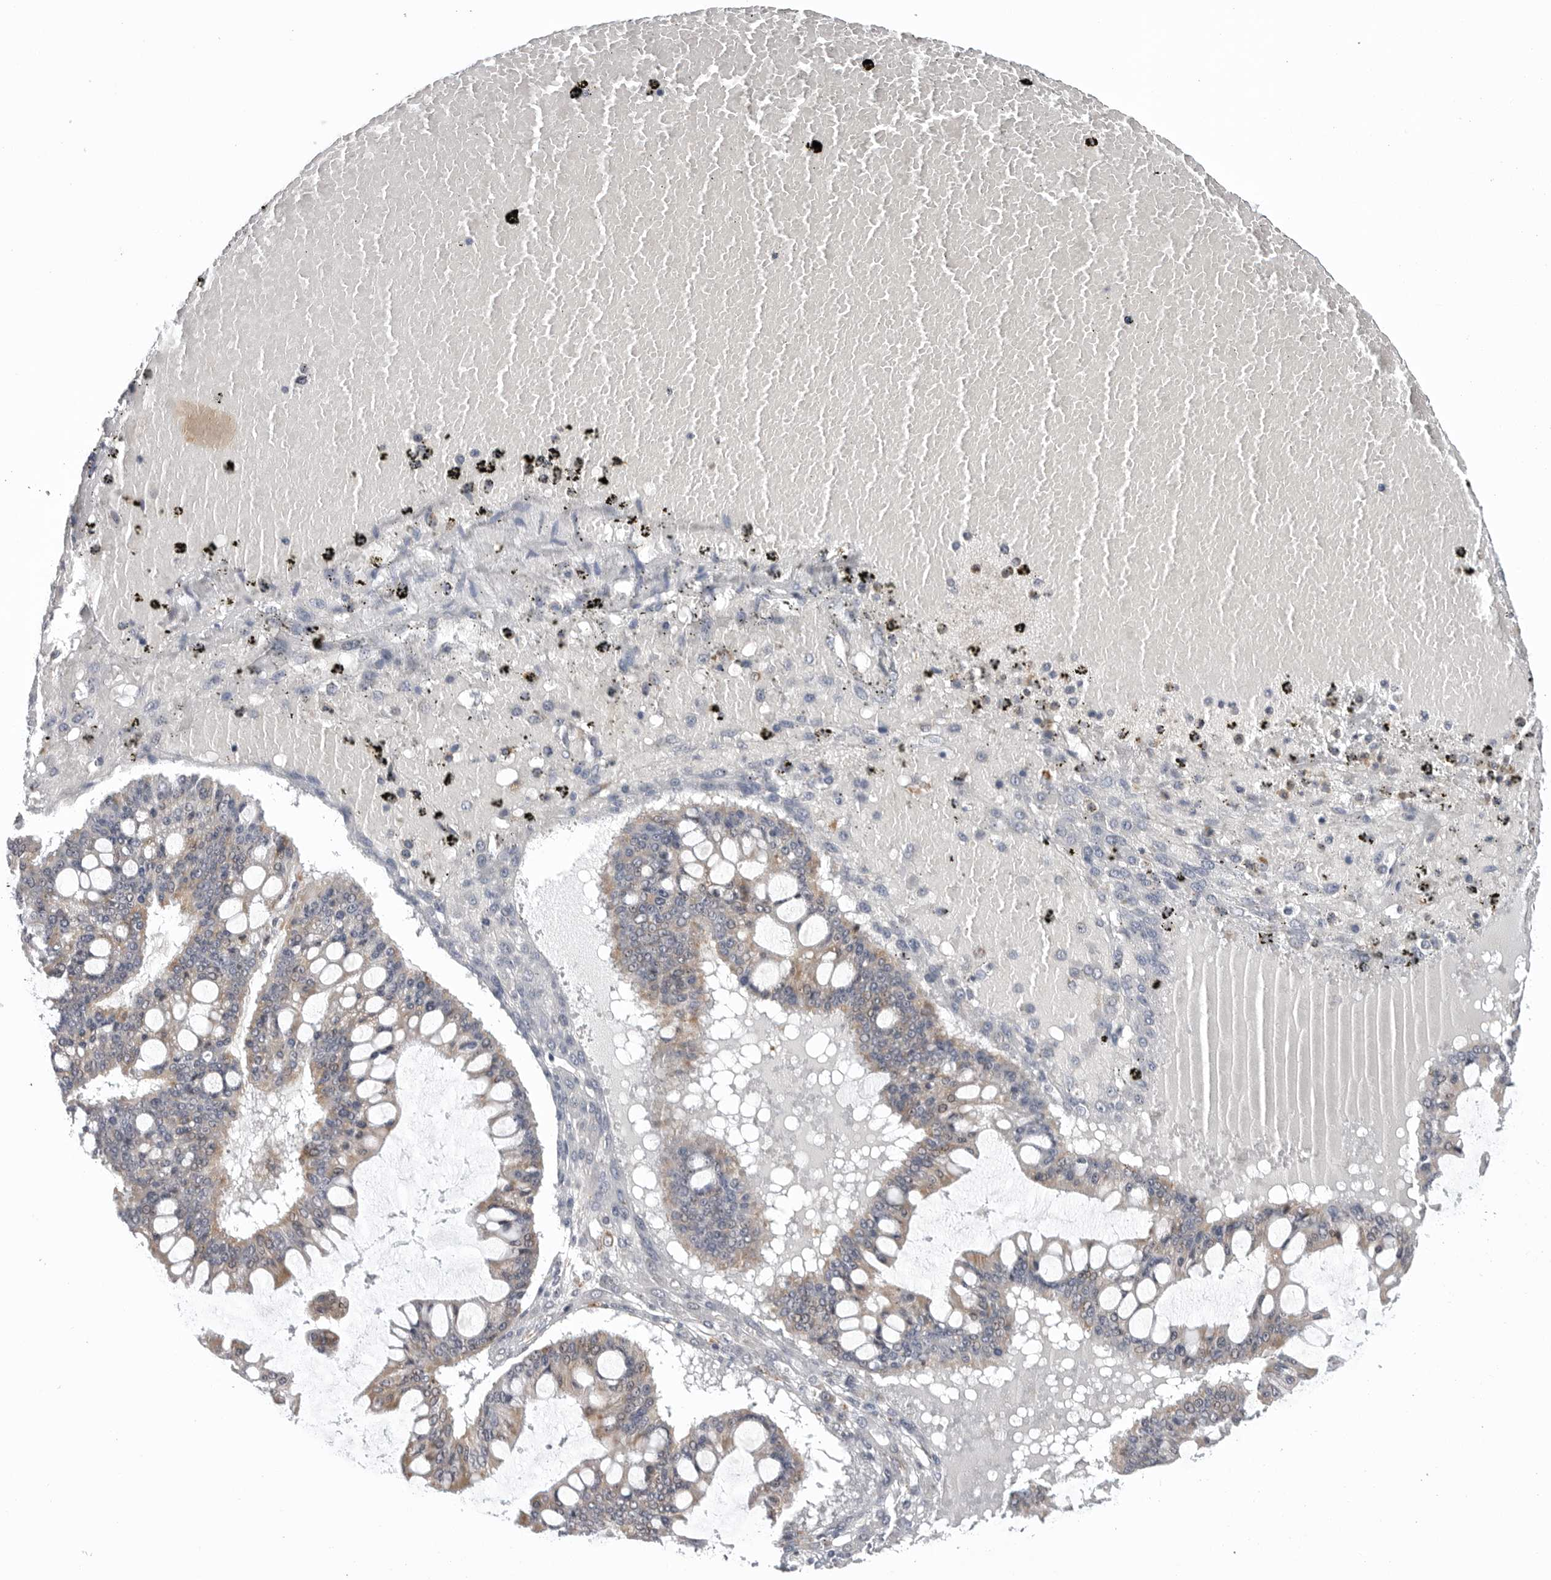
{"staining": {"intensity": "weak", "quantity": ">75%", "location": "cytoplasmic/membranous"}, "tissue": "ovarian cancer", "cell_type": "Tumor cells", "image_type": "cancer", "snomed": [{"axis": "morphology", "description": "Cystadenocarcinoma, mucinous, NOS"}, {"axis": "topography", "description": "Ovary"}], "caption": "Protein staining by IHC reveals weak cytoplasmic/membranous expression in about >75% of tumor cells in ovarian mucinous cystadenocarcinoma. (Stains: DAB in brown, nuclei in blue, Microscopy: brightfield microscopy at high magnification).", "gene": "CDK20", "patient": {"sex": "female", "age": 73}}